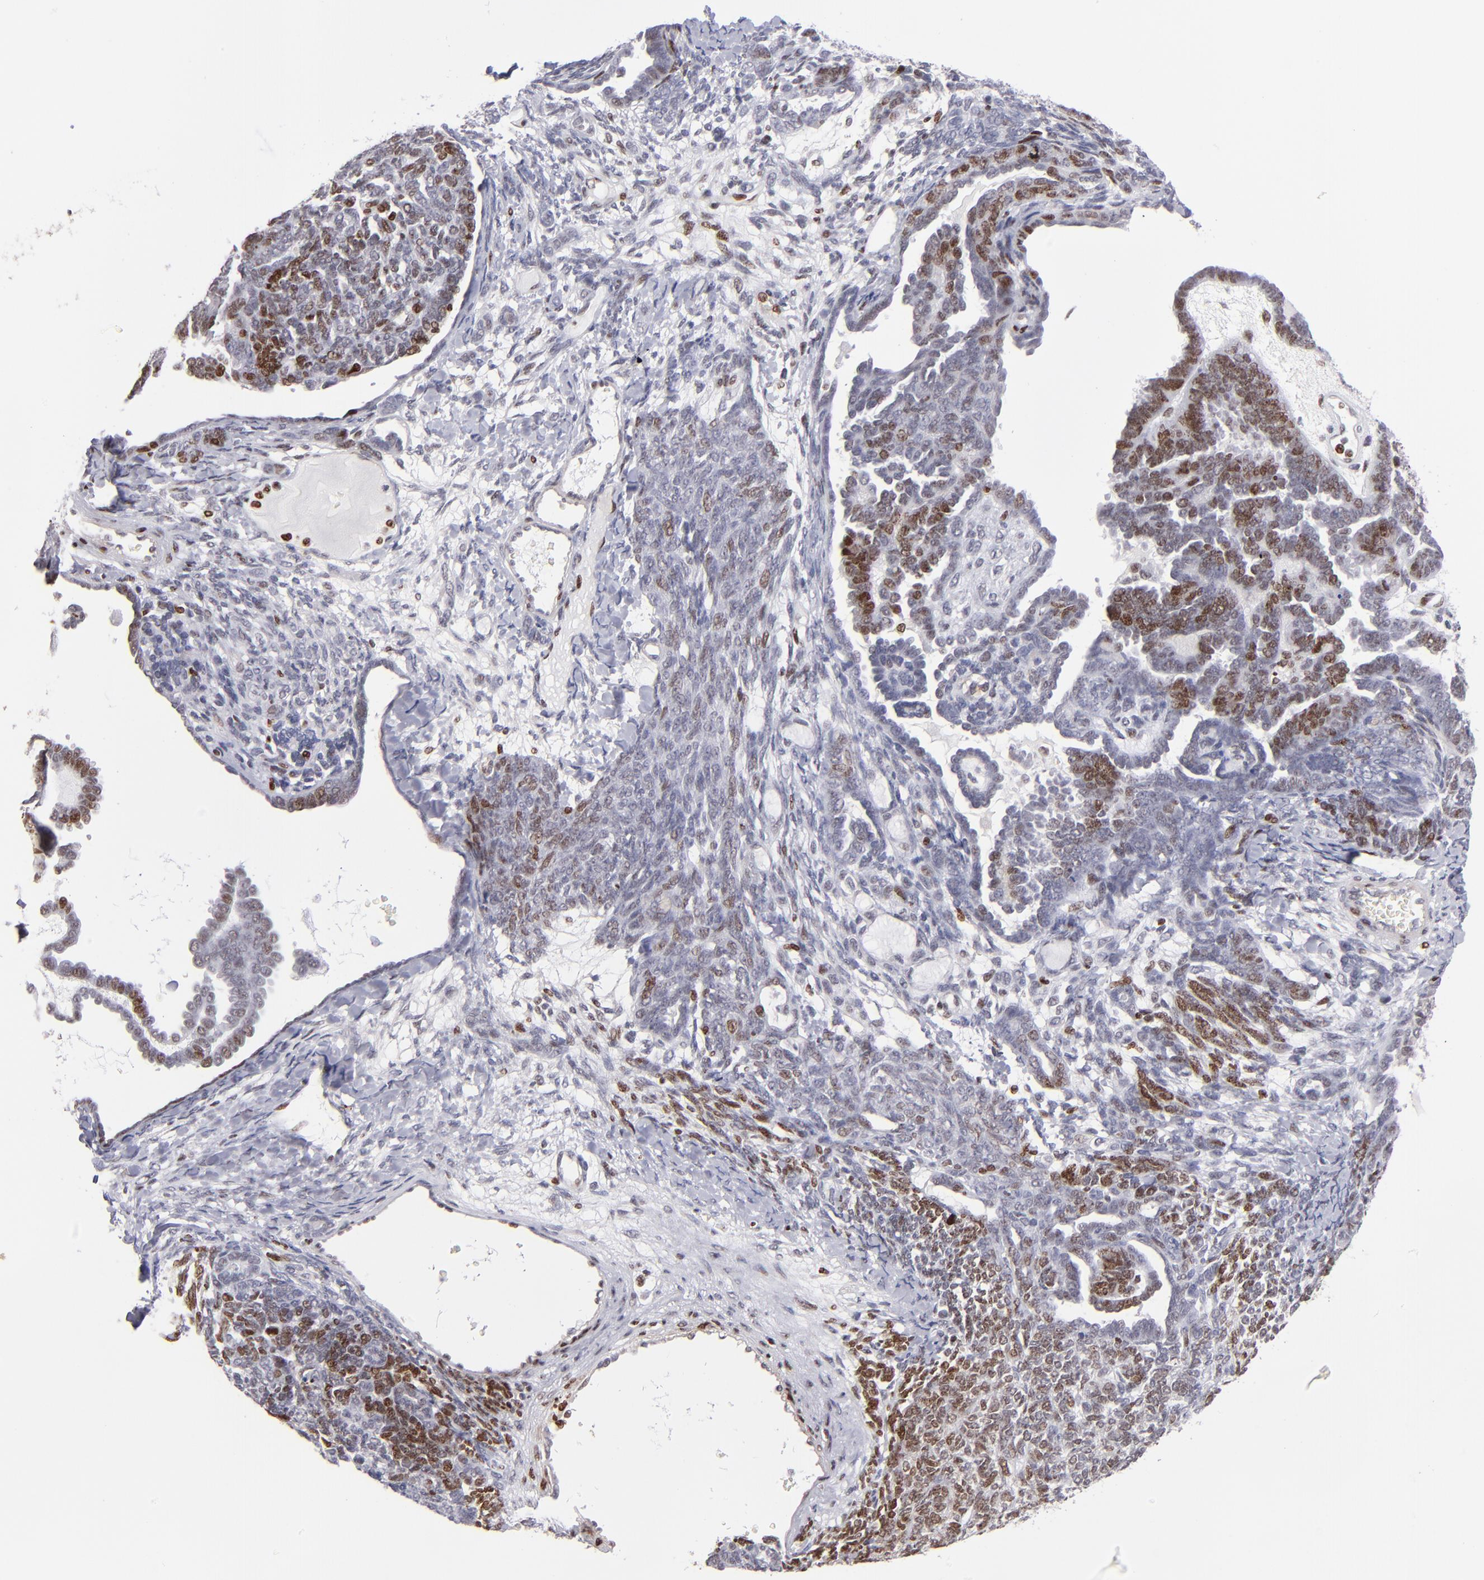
{"staining": {"intensity": "strong", "quantity": "<25%", "location": "nuclear"}, "tissue": "endometrial cancer", "cell_type": "Tumor cells", "image_type": "cancer", "snomed": [{"axis": "morphology", "description": "Neoplasm, malignant, NOS"}, {"axis": "topography", "description": "Endometrium"}], "caption": "Immunohistochemical staining of endometrial cancer exhibits strong nuclear protein expression in about <25% of tumor cells.", "gene": "POLA1", "patient": {"sex": "female", "age": 74}}